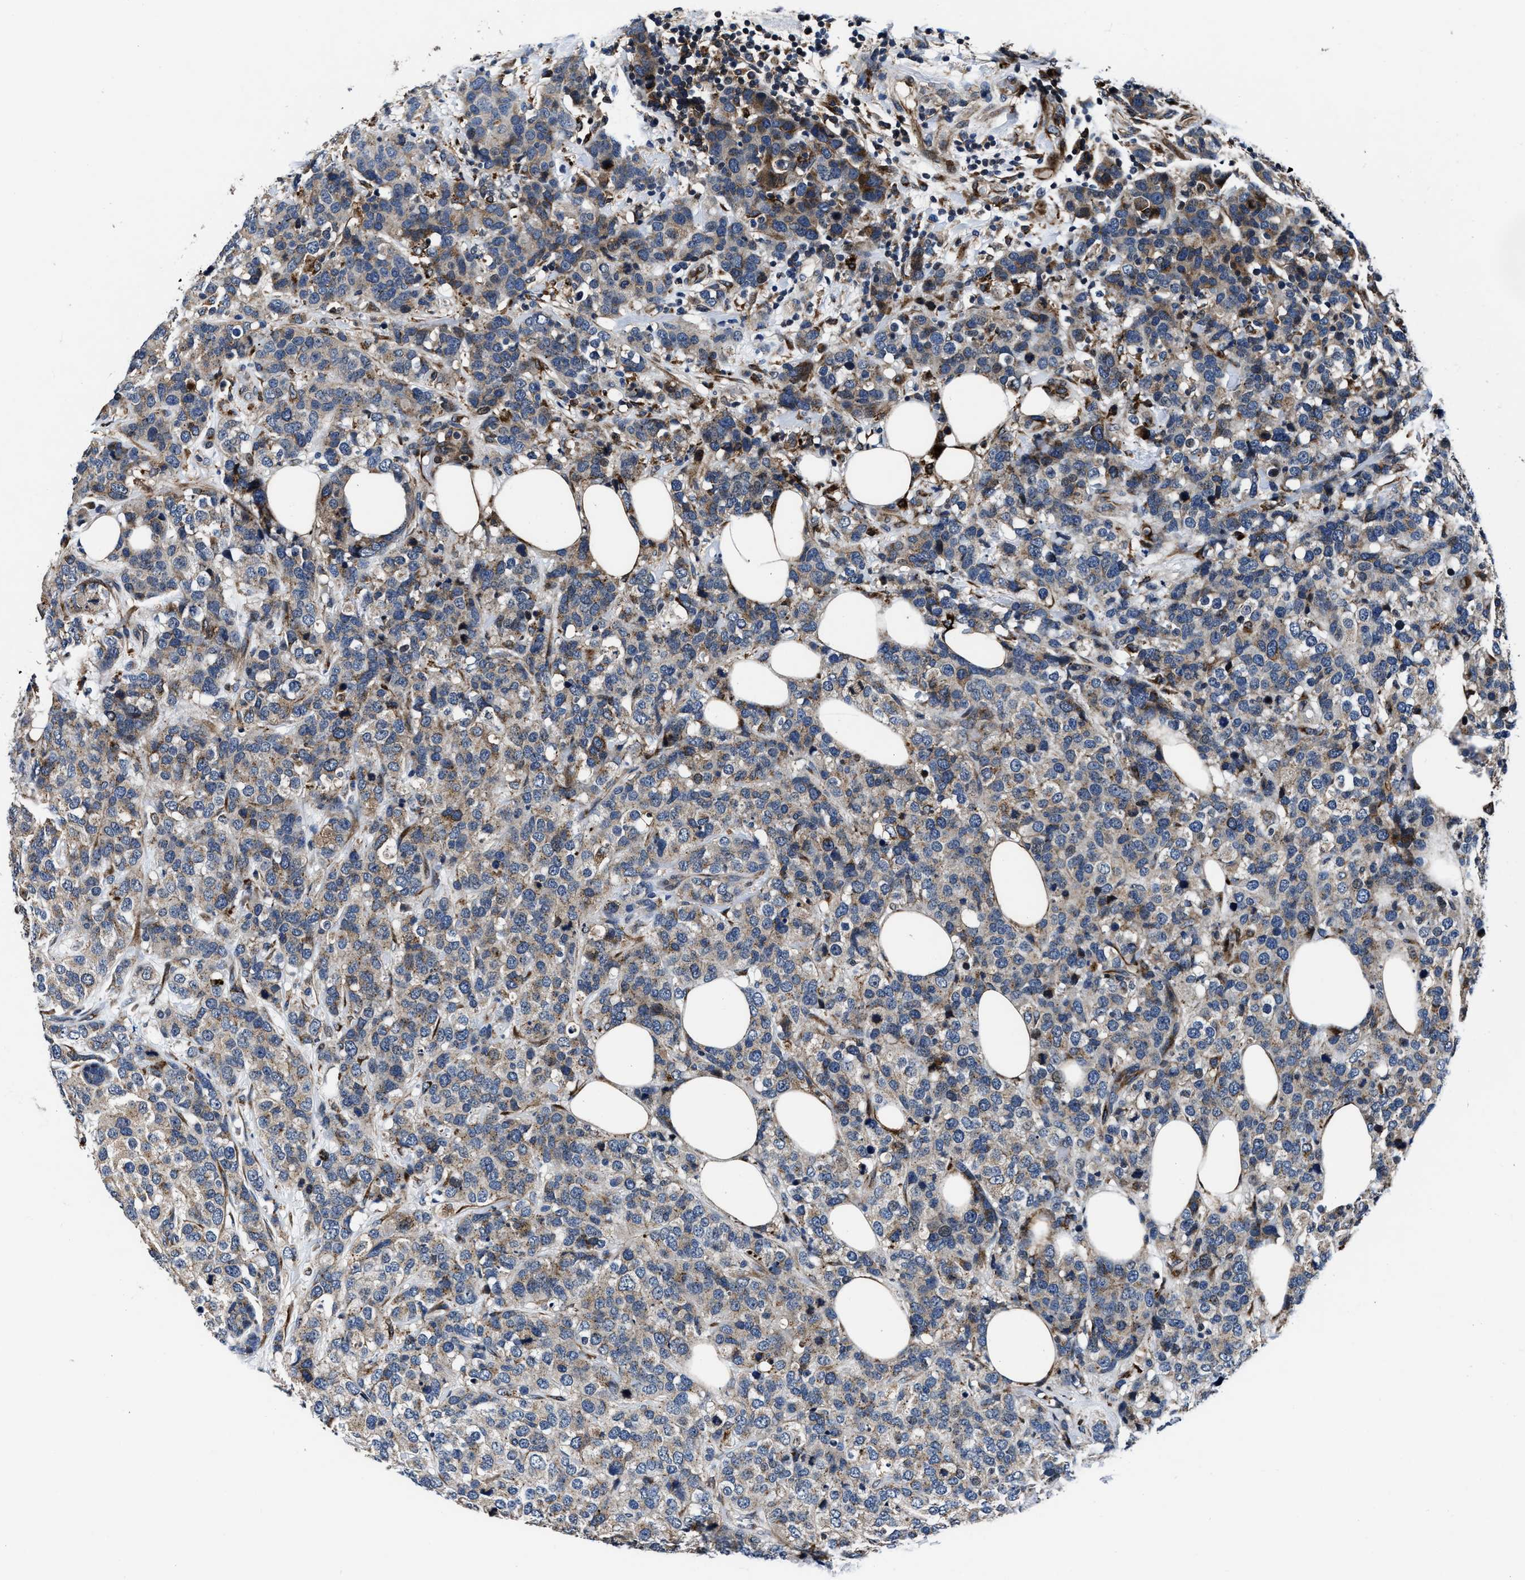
{"staining": {"intensity": "moderate", "quantity": "<25%", "location": "cytoplasmic/membranous"}, "tissue": "breast cancer", "cell_type": "Tumor cells", "image_type": "cancer", "snomed": [{"axis": "morphology", "description": "Lobular carcinoma"}, {"axis": "topography", "description": "Breast"}], "caption": "Human breast cancer (lobular carcinoma) stained with a brown dye displays moderate cytoplasmic/membranous positive expression in about <25% of tumor cells.", "gene": "C2orf66", "patient": {"sex": "female", "age": 59}}